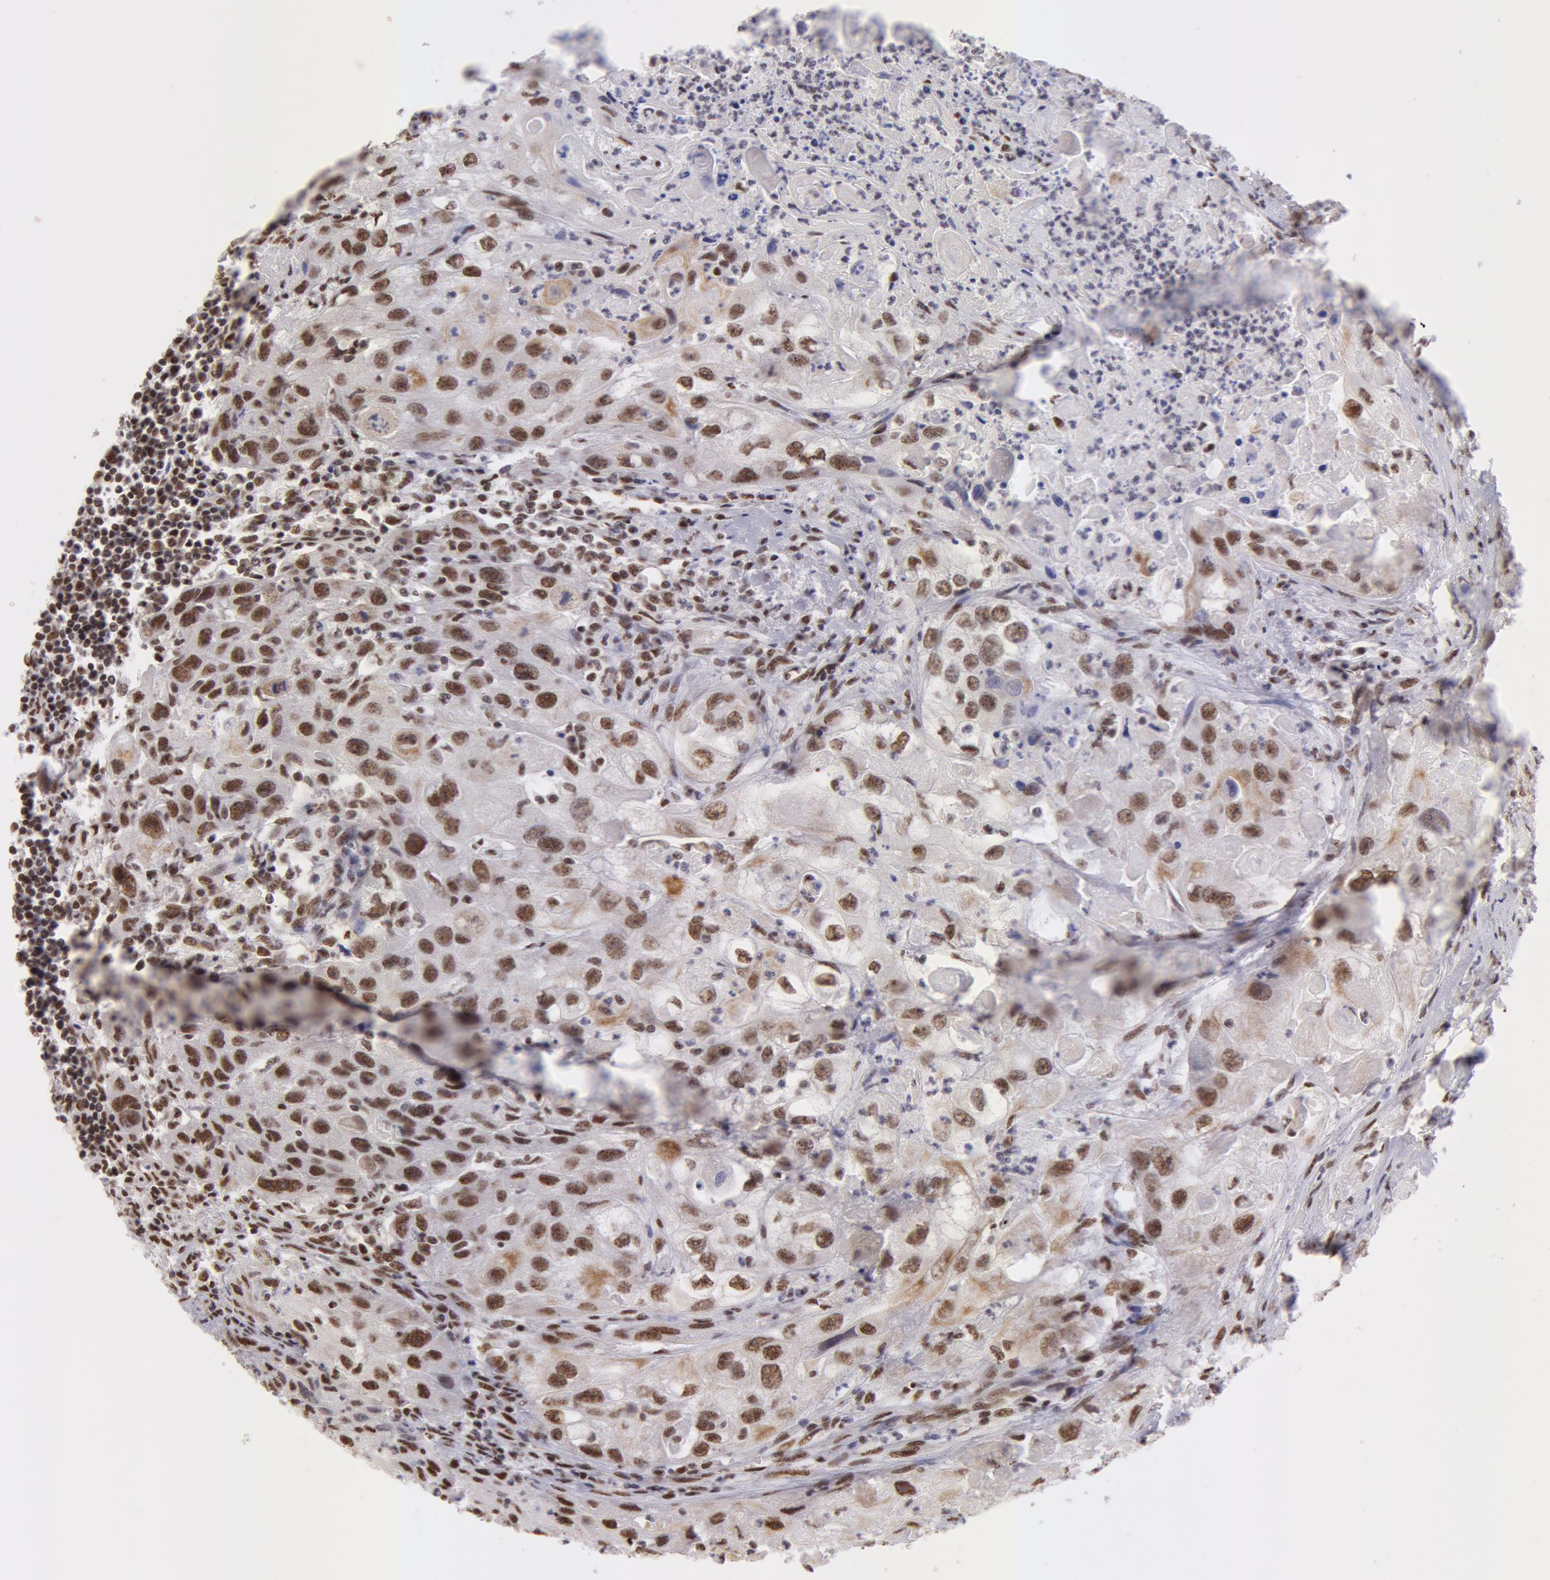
{"staining": {"intensity": "strong", "quantity": "25%-75%", "location": "nuclear"}, "tissue": "head and neck cancer", "cell_type": "Tumor cells", "image_type": "cancer", "snomed": [{"axis": "morphology", "description": "Squamous cell carcinoma, NOS"}, {"axis": "topography", "description": "Head-Neck"}], "caption": "Approximately 25%-75% of tumor cells in squamous cell carcinoma (head and neck) demonstrate strong nuclear protein positivity as visualized by brown immunohistochemical staining.", "gene": "VRTN", "patient": {"sex": "male", "age": 64}}